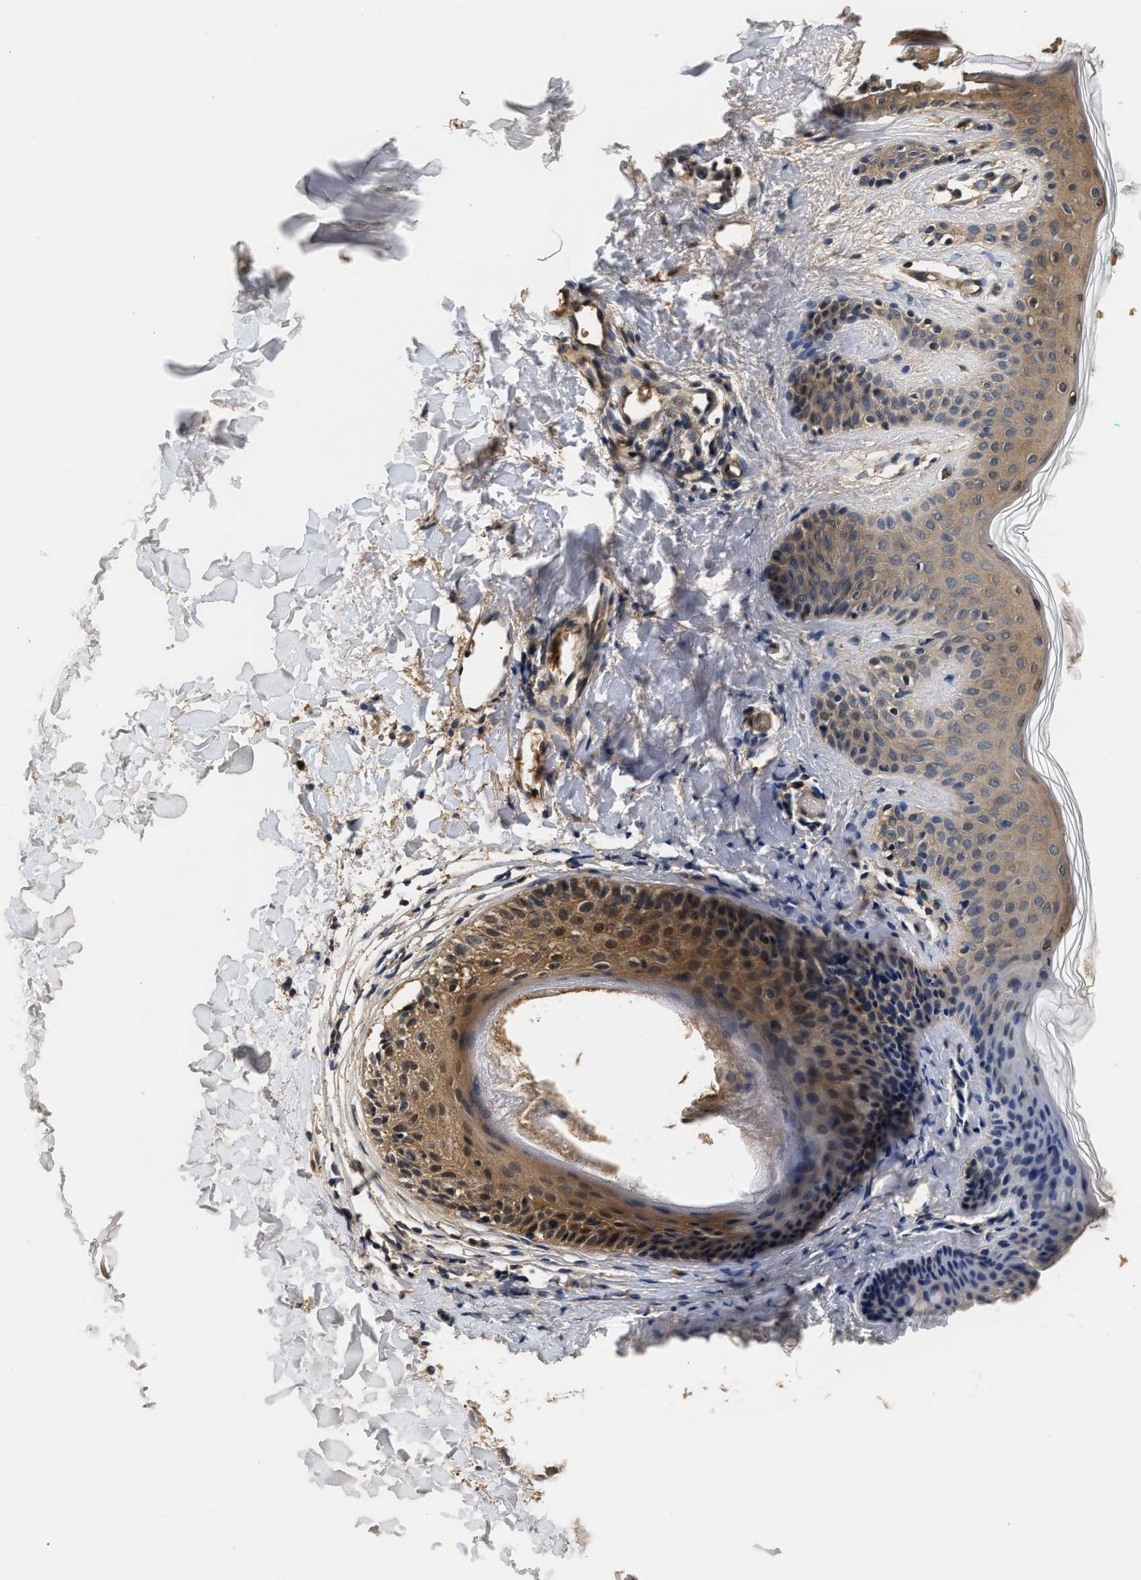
{"staining": {"intensity": "weak", "quantity": ">75%", "location": "cytoplasmic/membranous"}, "tissue": "skin", "cell_type": "Fibroblasts", "image_type": "normal", "snomed": [{"axis": "morphology", "description": "Normal tissue, NOS"}, {"axis": "topography", "description": "Skin"}], "caption": "Immunohistochemical staining of unremarkable skin exhibits low levels of weak cytoplasmic/membranous staining in about >75% of fibroblasts. (DAB (3,3'-diaminobenzidine) = brown stain, brightfield microscopy at high magnification).", "gene": "GPI", "patient": {"sex": "male", "age": 30}}